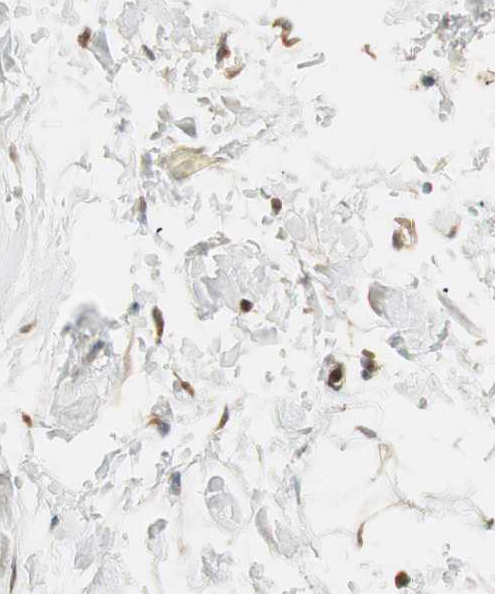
{"staining": {"intensity": "weak", "quantity": ">75%", "location": "cytoplasmic/membranous"}, "tissue": "adipose tissue", "cell_type": "Adipocytes", "image_type": "normal", "snomed": [{"axis": "morphology", "description": "Normal tissue, NOS"}, {"axis": "topography", "description": "Soft tissue"}], "caption": "High-power microscopy captured an IHC histopathology image of unremarkable adipose tissue, revealing weak cytoplasmic/membranous expression in approximately >75% of adipocytes.", "gene": "ABI1", "patient": {"sex": "male", "age": 72}}